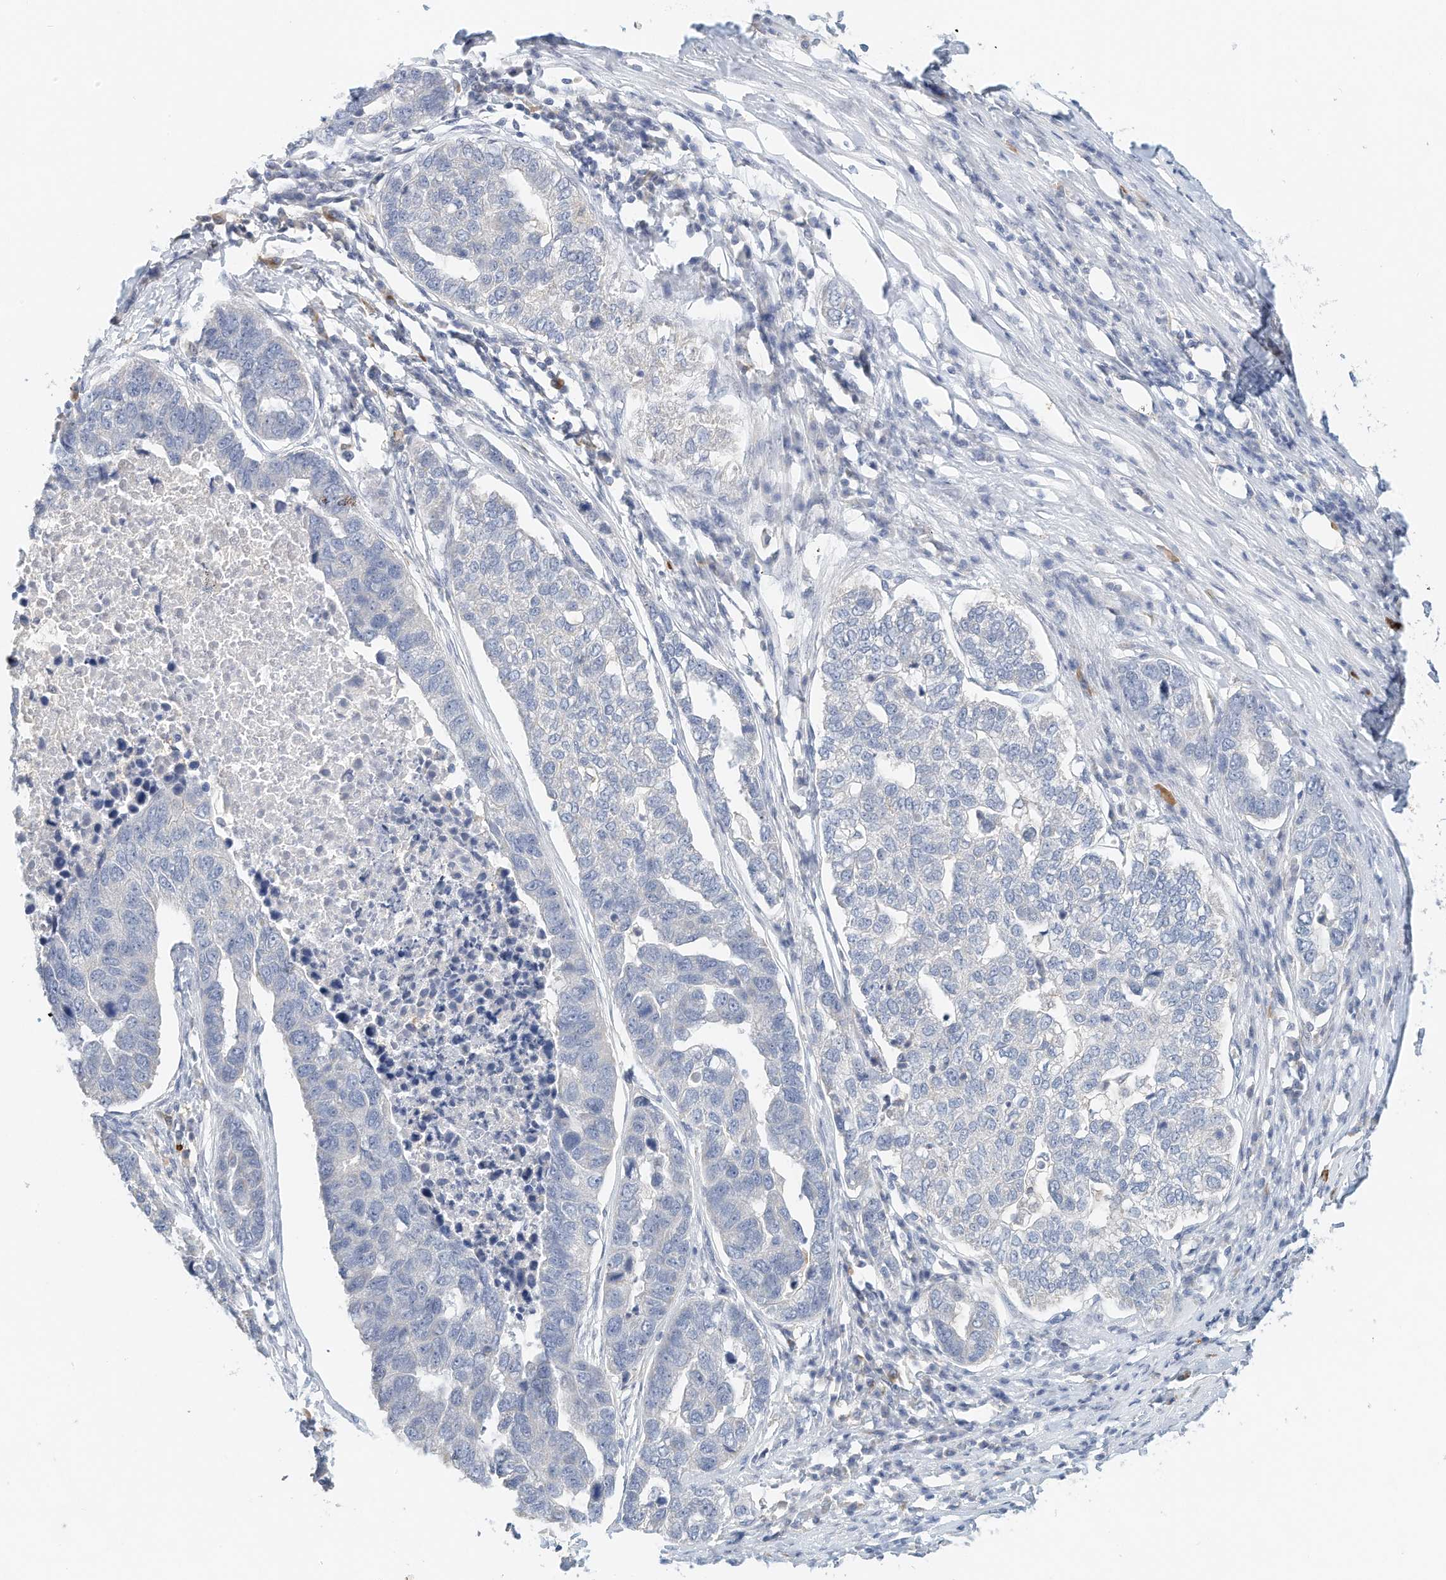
{"staining": {"intensity": "negative", "quantity": "none", "location": "none"}, "tissue": "pancreatic cancer", "cell_type": "Tumor cells", "image_type": "cancer", "snomed": [{"axis": "morphology", "description": "Adenocarcinoma, NOS"}, {"axis": "topography", "description": "Pancreas"}], "caption": "DAB (3,3'-diaminobenzidine) immunohistochemical staining of pancreatic cancer (adenocarcinoma) reveals no significant staining in tumor cells.", "gene": "MICAL1", "patient": {"sex": "female", "age": 61}}